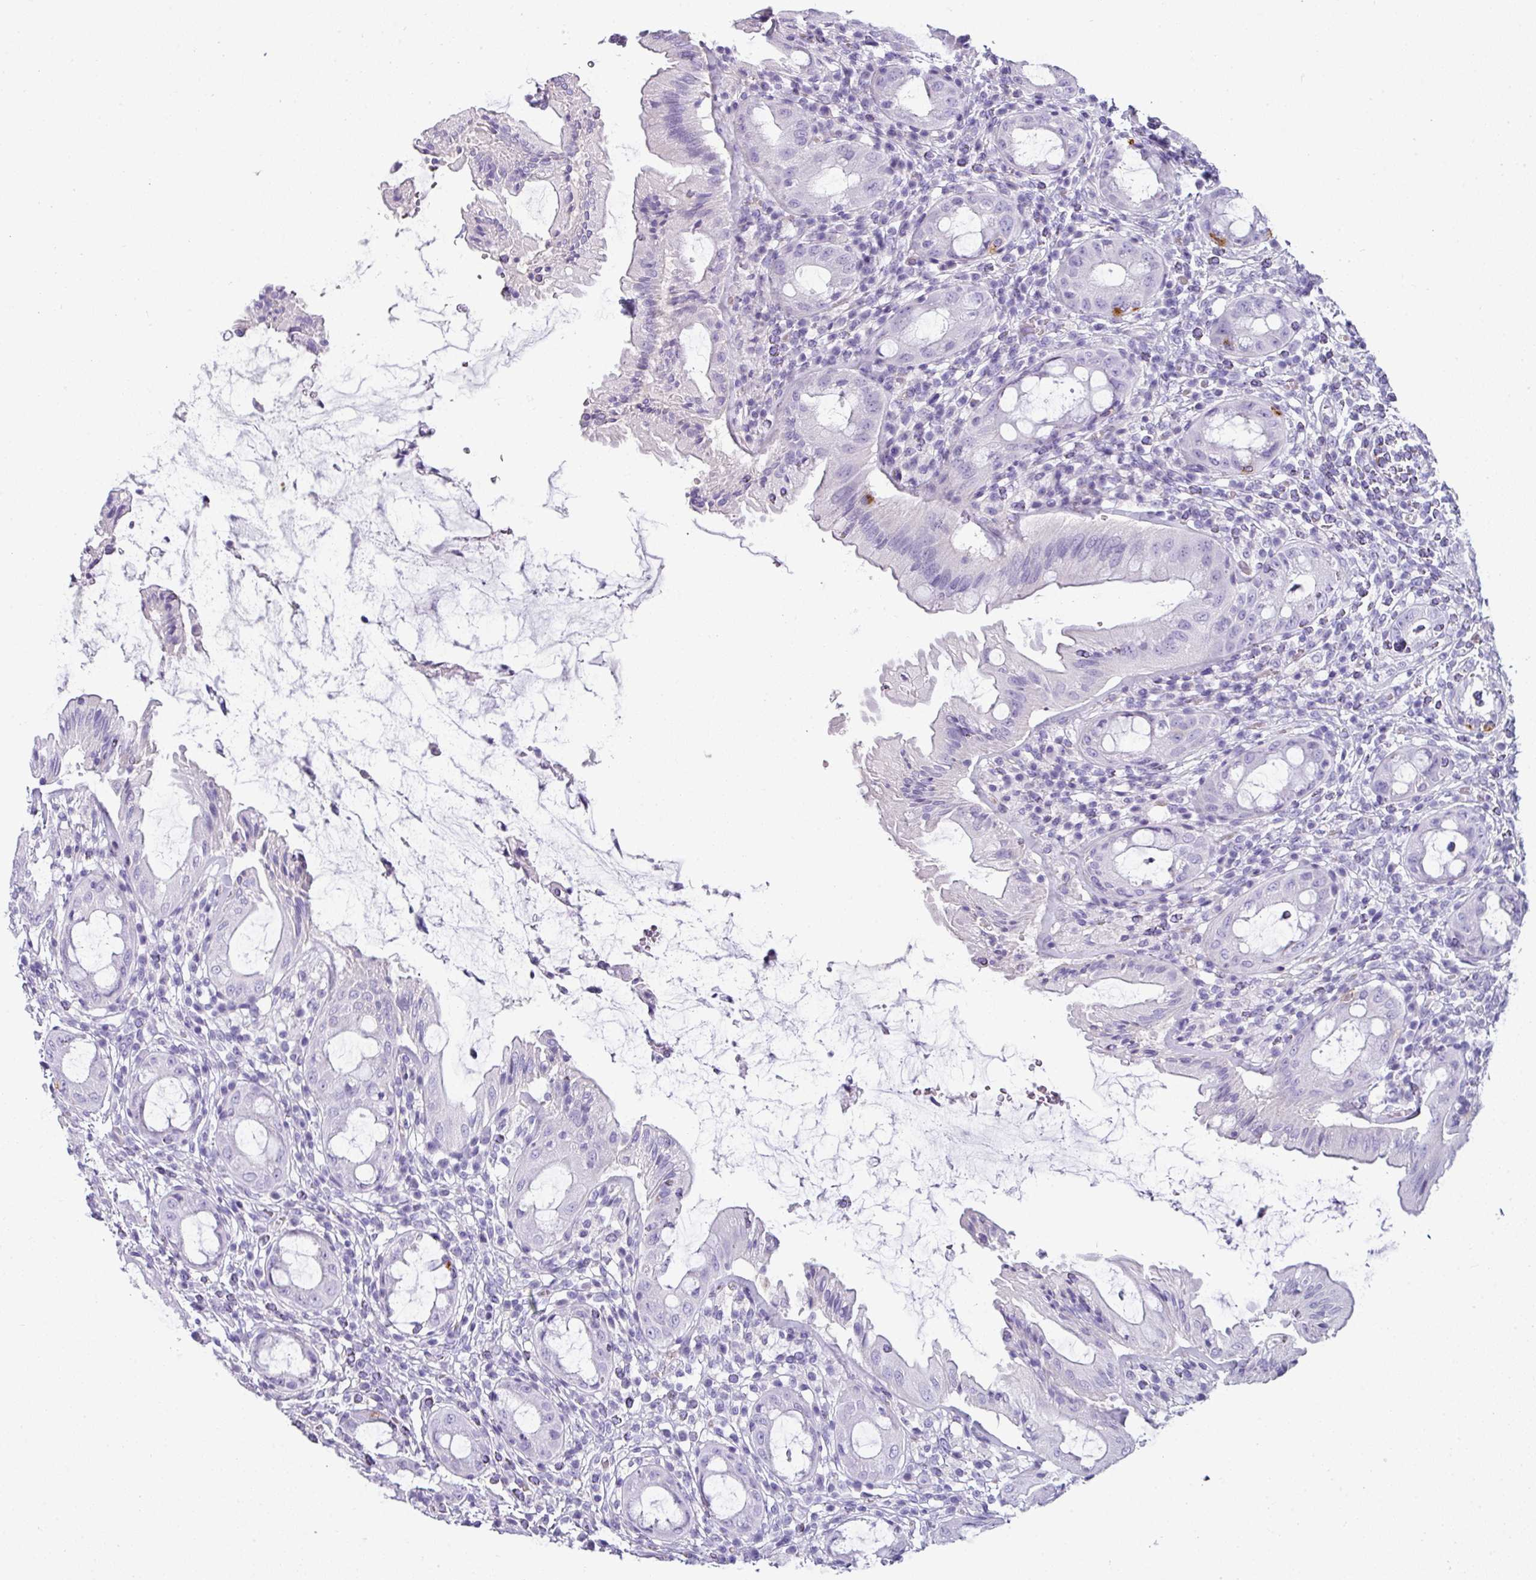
{"staining": {"intensity": "strong", "quantity": "<25%", "location": "cytoplasmic/membranous"}, "tissue": "rectum", "cell_type": "Glandular cells", "image_type": "normal", "snomed": [{"axis": "morphology", "description": "Normal tissue, NOS"}, {"axis": "topography", "description": "Rectum"}], "caption": "Glandular cells demonstrate medium levels of strong cytoplasmic/membranous expression in approximately <25% of cells in unremarkable human rectum. The protein of interest is stained brown, and the nuclei are stained in blue (DAB IHC with brightfield microscopy, high magnification).", "gene": "VCX2", "patient": {"sex": "female", "age": 57}}